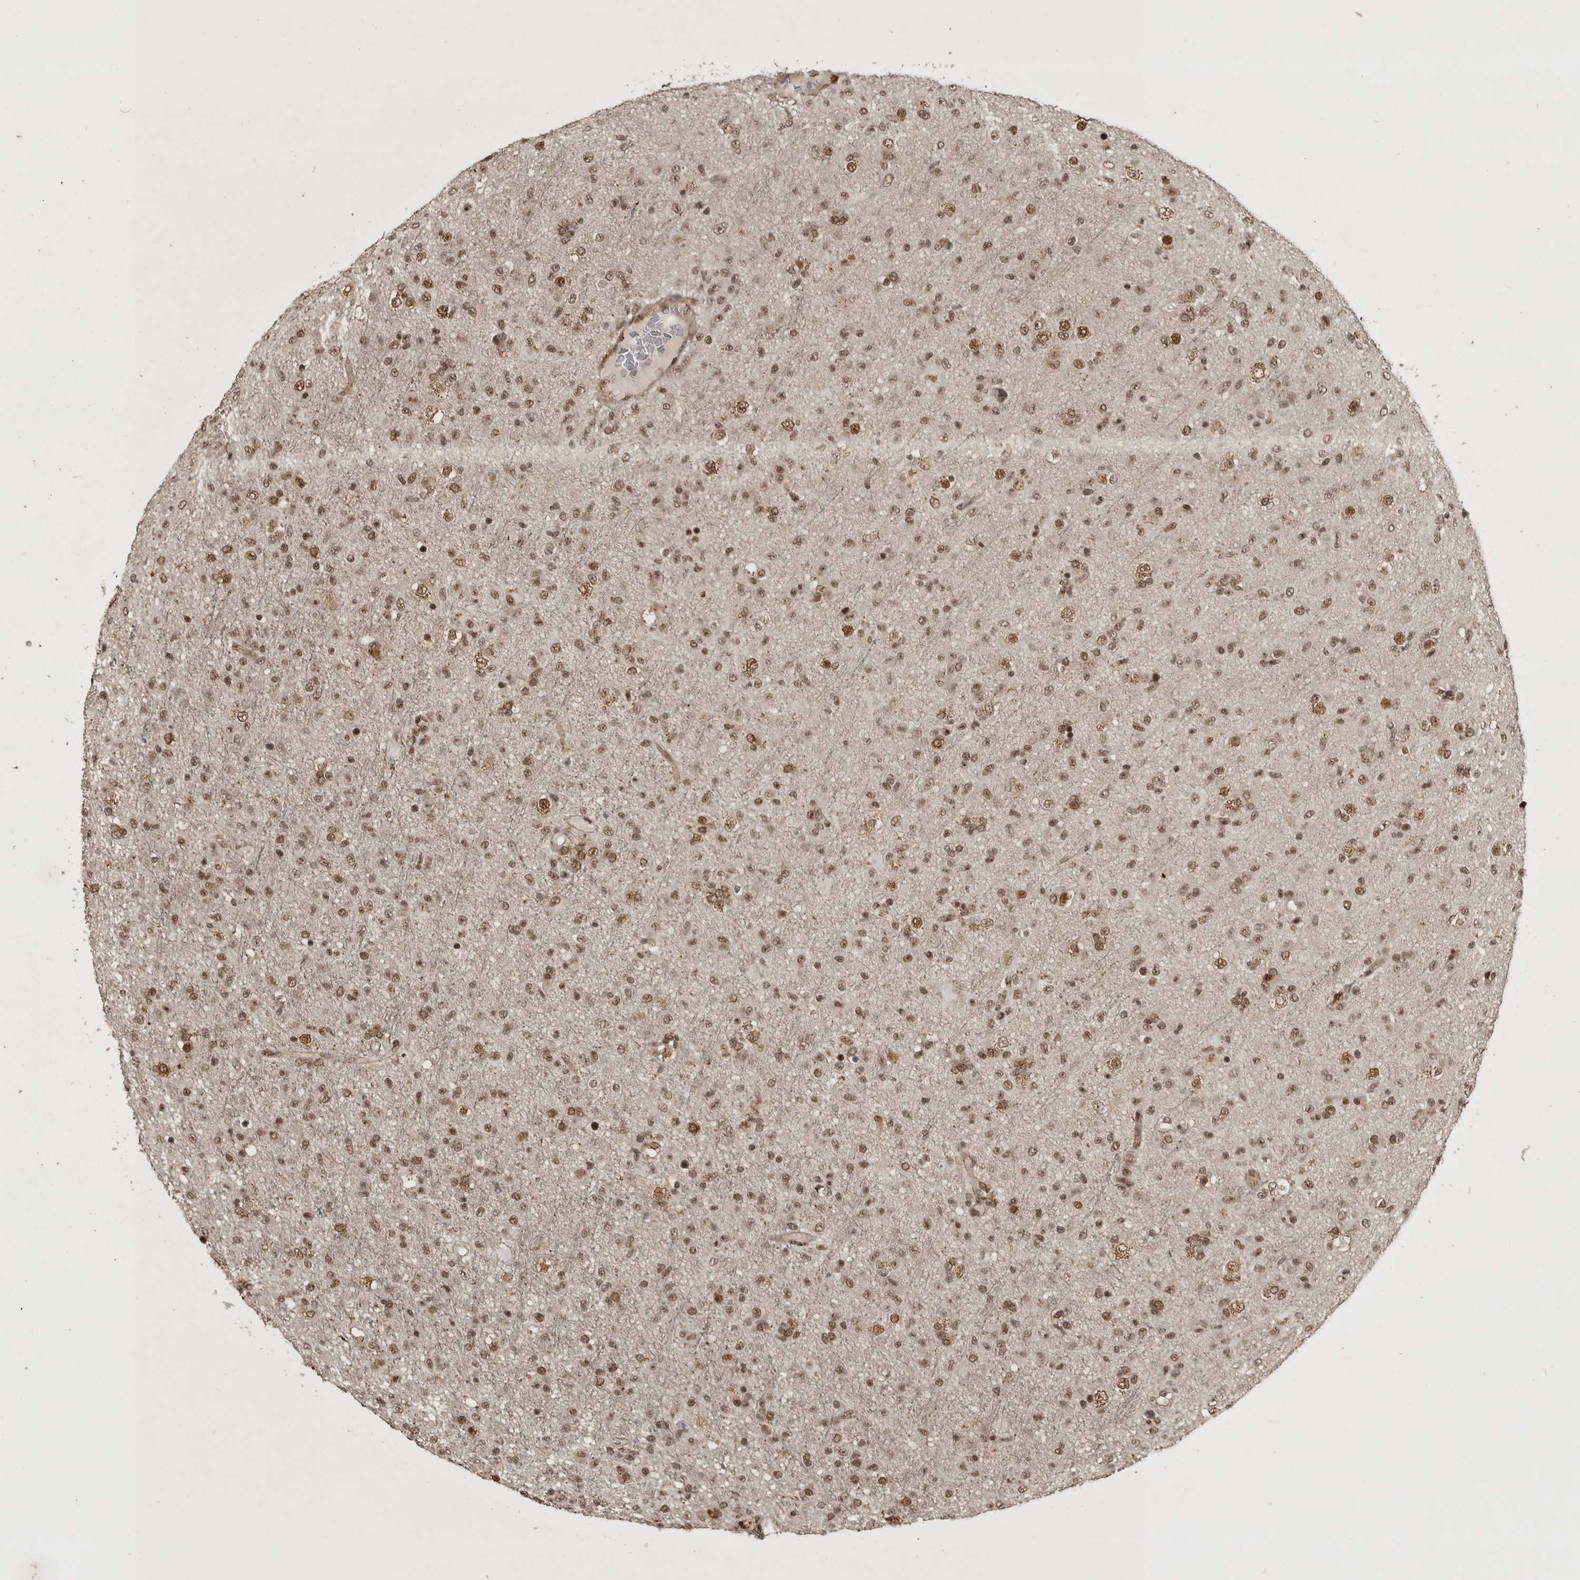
{"staining": {"intensity": "moderate", "quantity": ">75%", "location": "nuclear"}, "tissue": "glioma", "cell_type": "Tumor cells", "image_type": "cancer", "snomed": [{"axis": "morphology", "description": "Glioma, malignant, Low grade"}, {"axis": "topography", "description": "Brain"}], "caption": "Malignant glioma (low-grade) was stained to show a protein in brown. There is medium levels of moderate nuclear expression in approximately >75% of tumor cells. The staining is performed using DAB (3,3'-diaminobenzidine) brown chromogen to label protein expression. The nuclei are counter-stained blue using hematoxylin.", "gene": "CBLL1", "patient": {"sex": "male", "age": 65}}